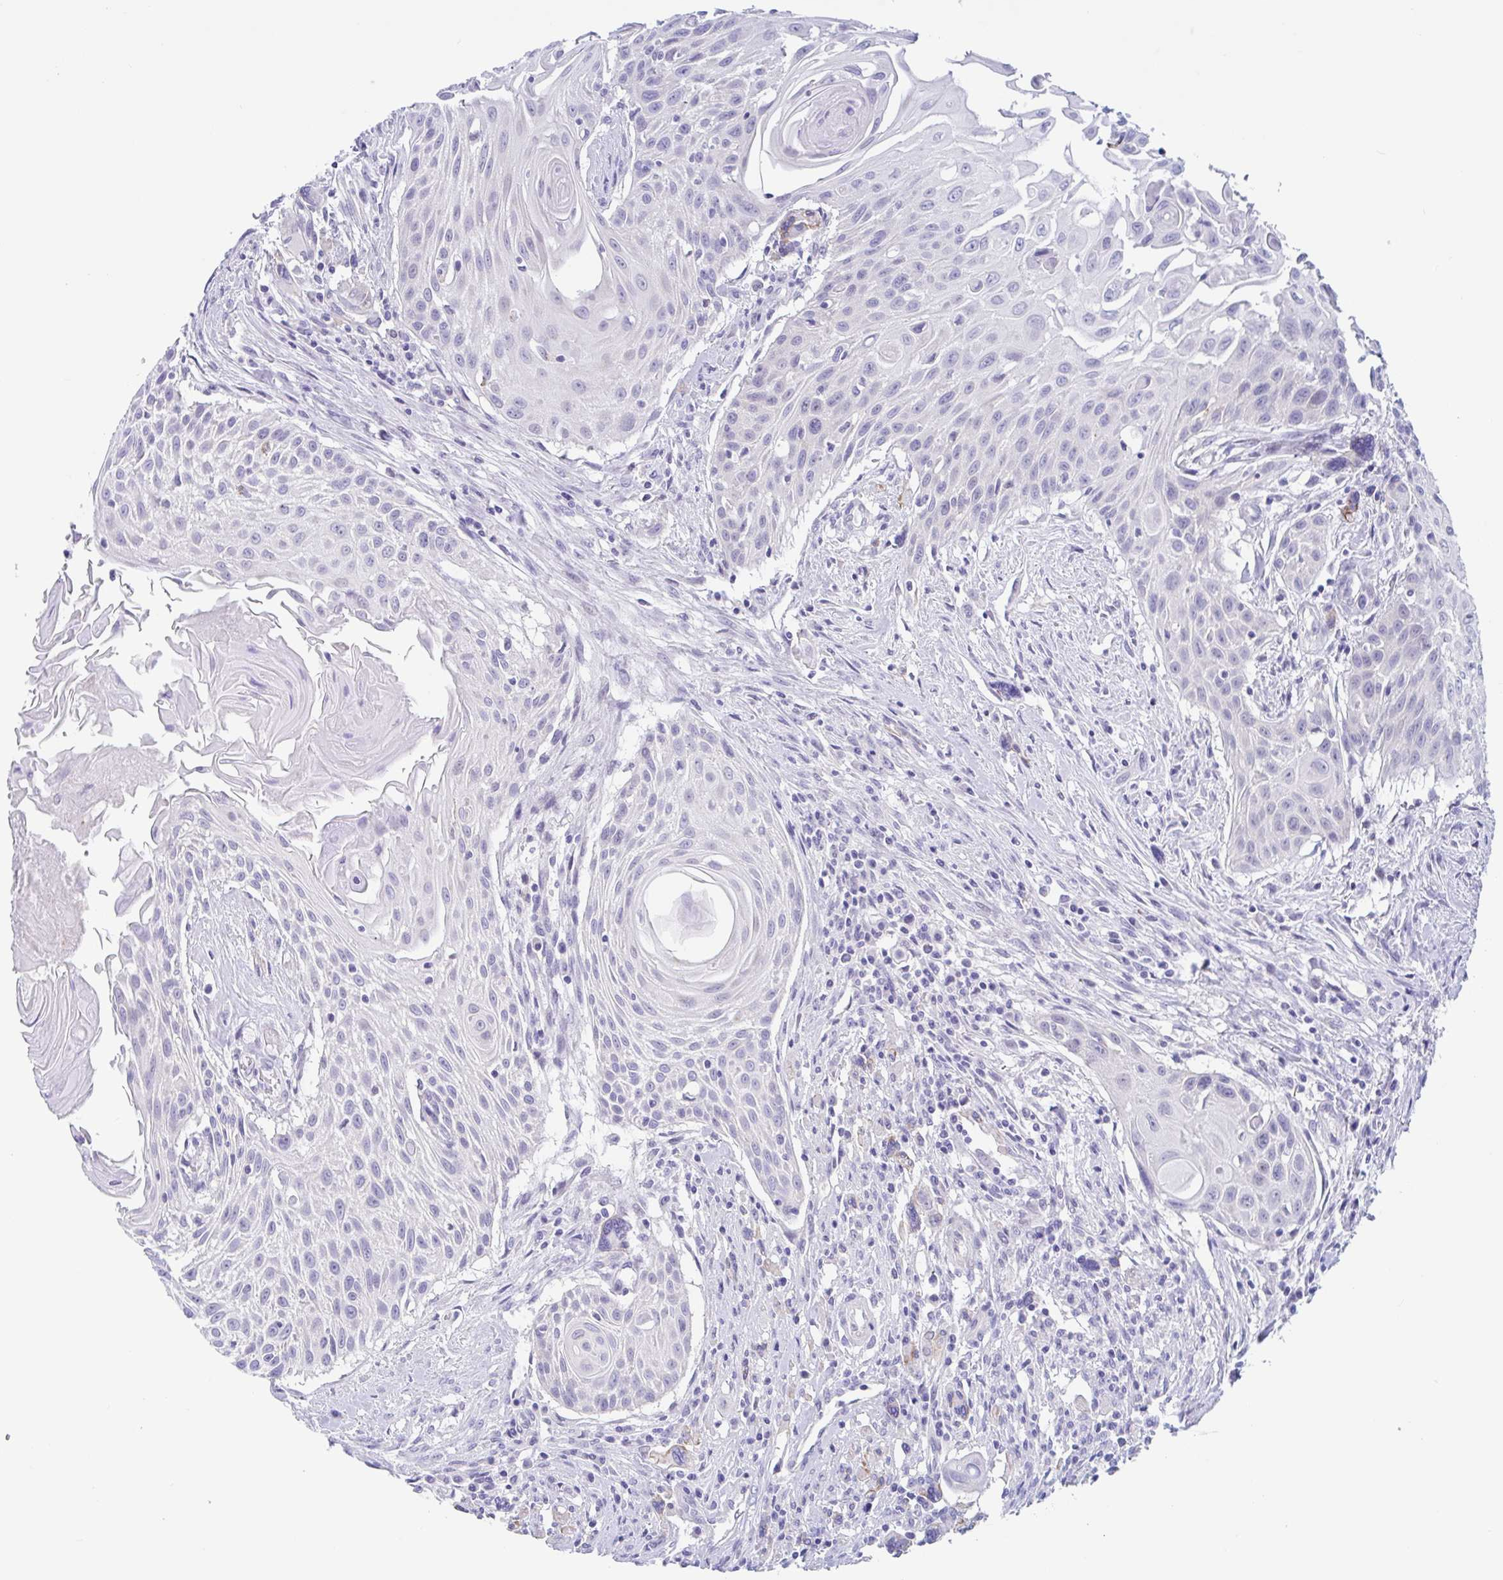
{"staining": {"intensity": "negative", "quantity": "none", "location": "none"}, "tissue": "head and neck cancer", "cell_type": "Tumor cells", "image_type": "cancer", "snomed": [{"axis": "morphology", "description": "Squamous cell carcinoma, NOS"}, {"axis": "topography", "description": "Lymph node"}, {"axis": "topography", "description": "Salivary gland"}, {"axis": "topography", "description": "Head-Neck"}], "caption": "Tumor cells are negative for brown protein staining in head and neck cancer (squamous cell carcinoma).", "gene": "OR6N2", "patient": {"sex": "female", "age": 74}}